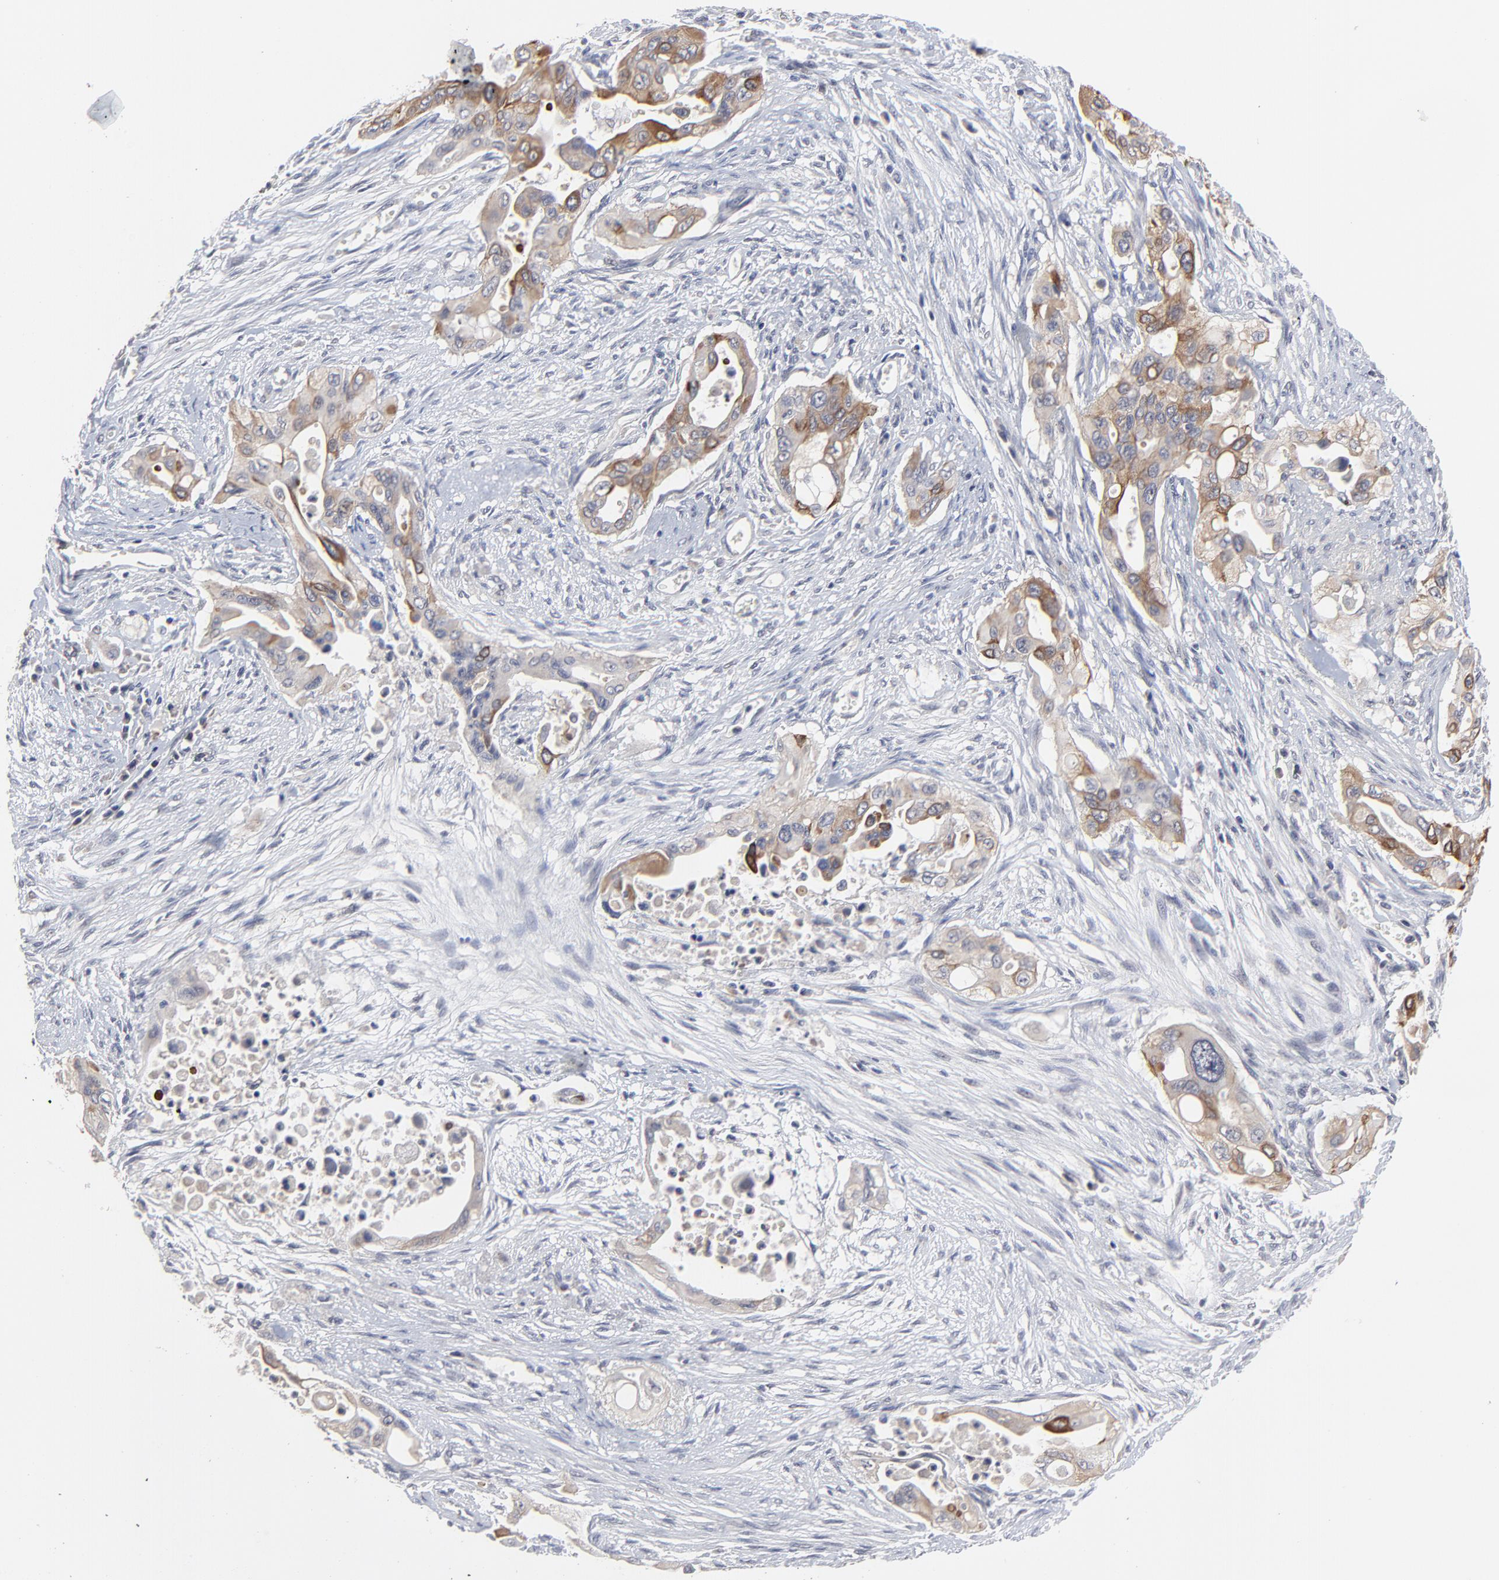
{"staining": {"intensity": "strong", "quantity": "<25%", "location": "cytoplasmic/membranous"}, "tissue": "pancreatic cancer", "cell_type": "Tumor cells", "image_type": "cancer", "snomed": [{"axis": "morphology", "description": "Adenocarcinoma, NOS"}, {"axis": "topography", "description": "Pancreas"}], "caption": "Human adenocarcinoma (pancreatic) stained for a protein (brown) demonstrates strong cytoplasmic/membranous positive positivity in about <25% of tumor cells.", "gene": "FAM199X", "patient": {"sex": "male", "age": 77}}